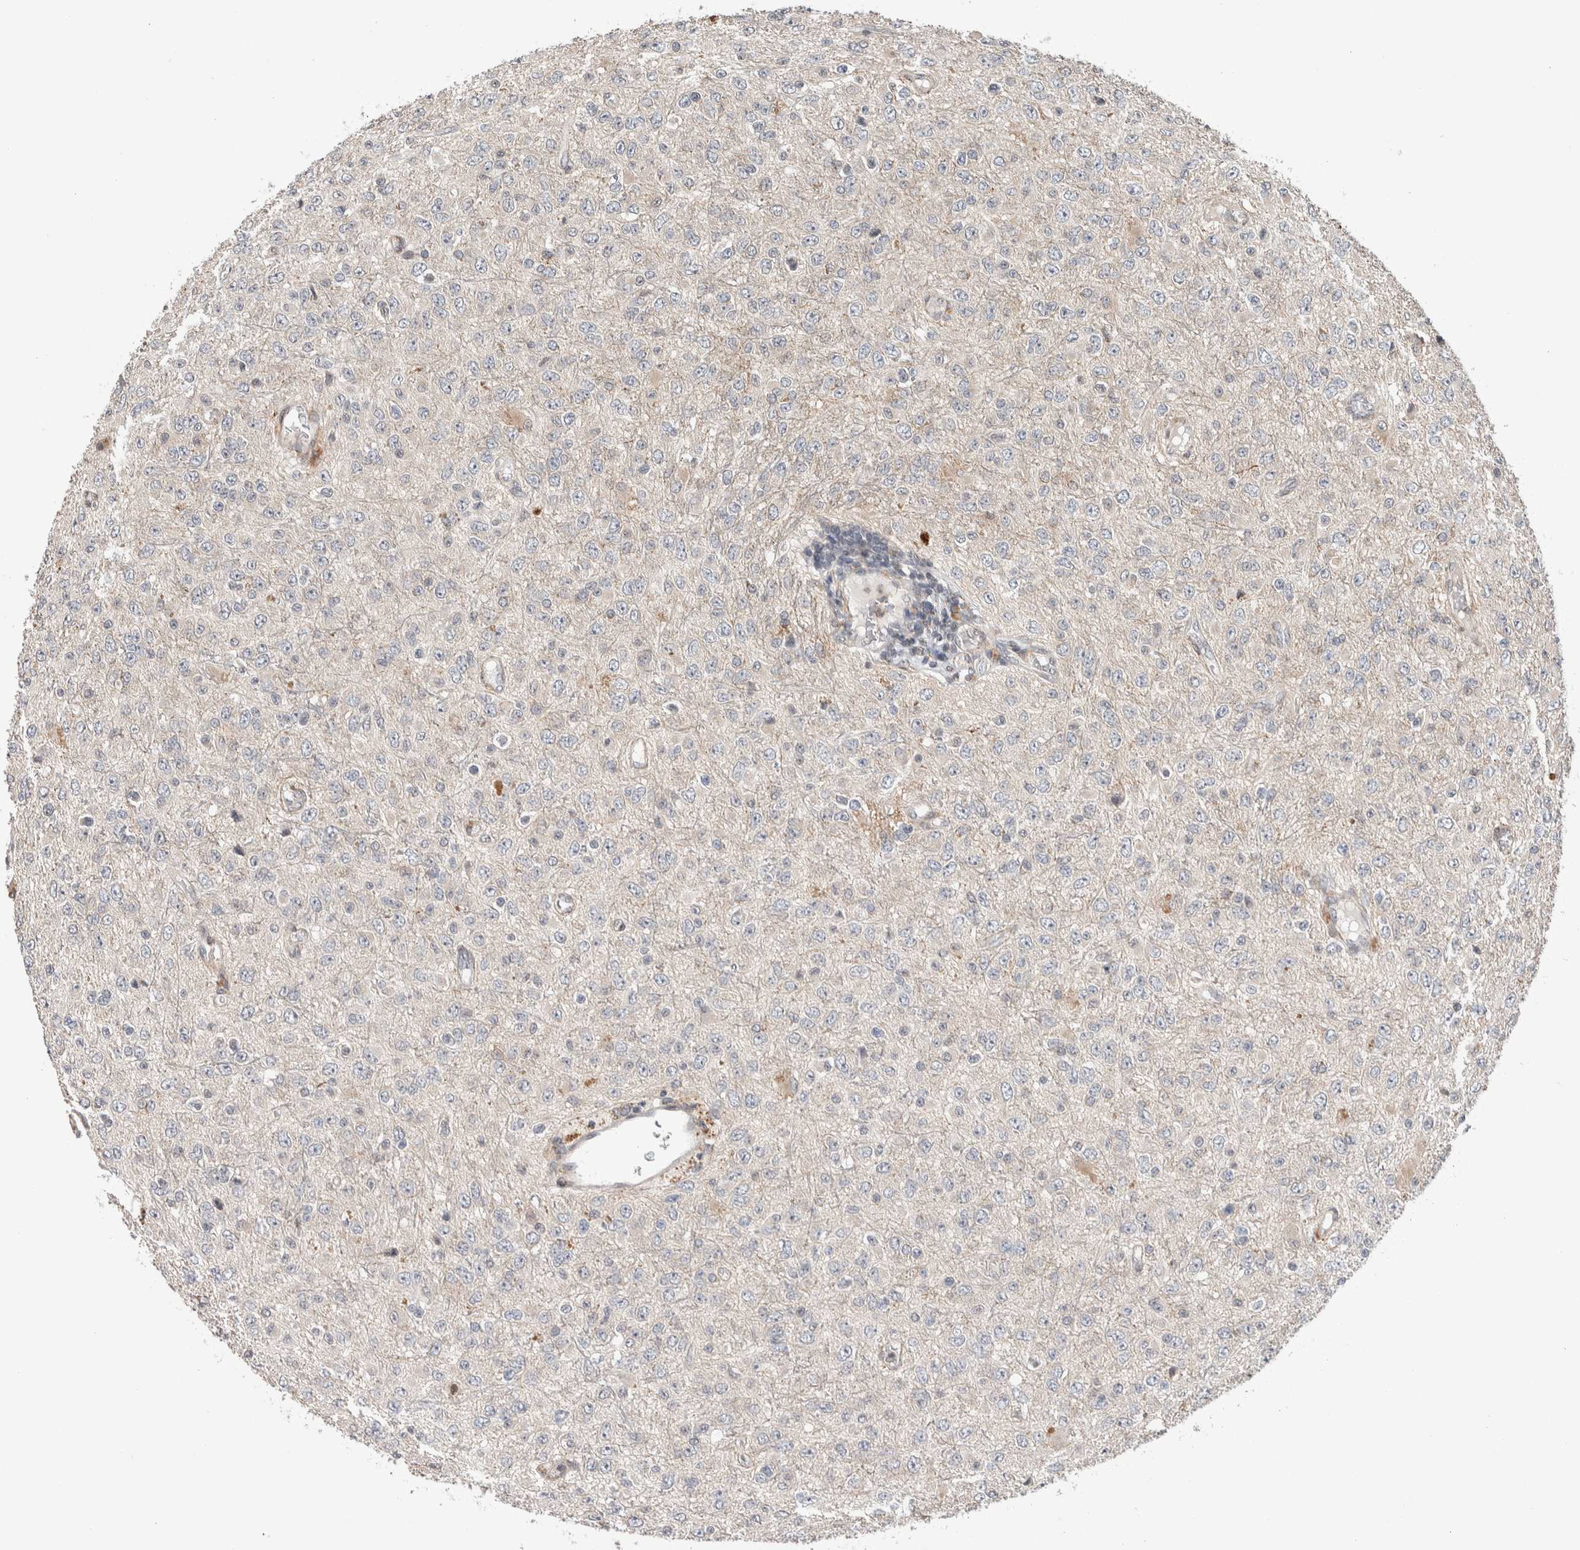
{"staining": {"intensity": "negative", "quantity": "none", "location": "none"}, "tissue": "glioma", "cell_type": "Tumor cells", "image_type": "cancer", "snomed": [{"axis": "morphology", "description": "Glioma, malignant, High grade"}, {"axis": "topography", "description": "pancreas cauda"}], "caption": "Tumor cells are negative for protein expression in human malignant glioma (high-grade). The staining was performed using DAB (3,3'-diaminobenzidine) to visualize the protein expression in brown, while the nuclei were stained in blue with hematoxylin (Magnification: 20x).", "gene": "KCNK1", "patient": {"sex": "male", "age": 60}}